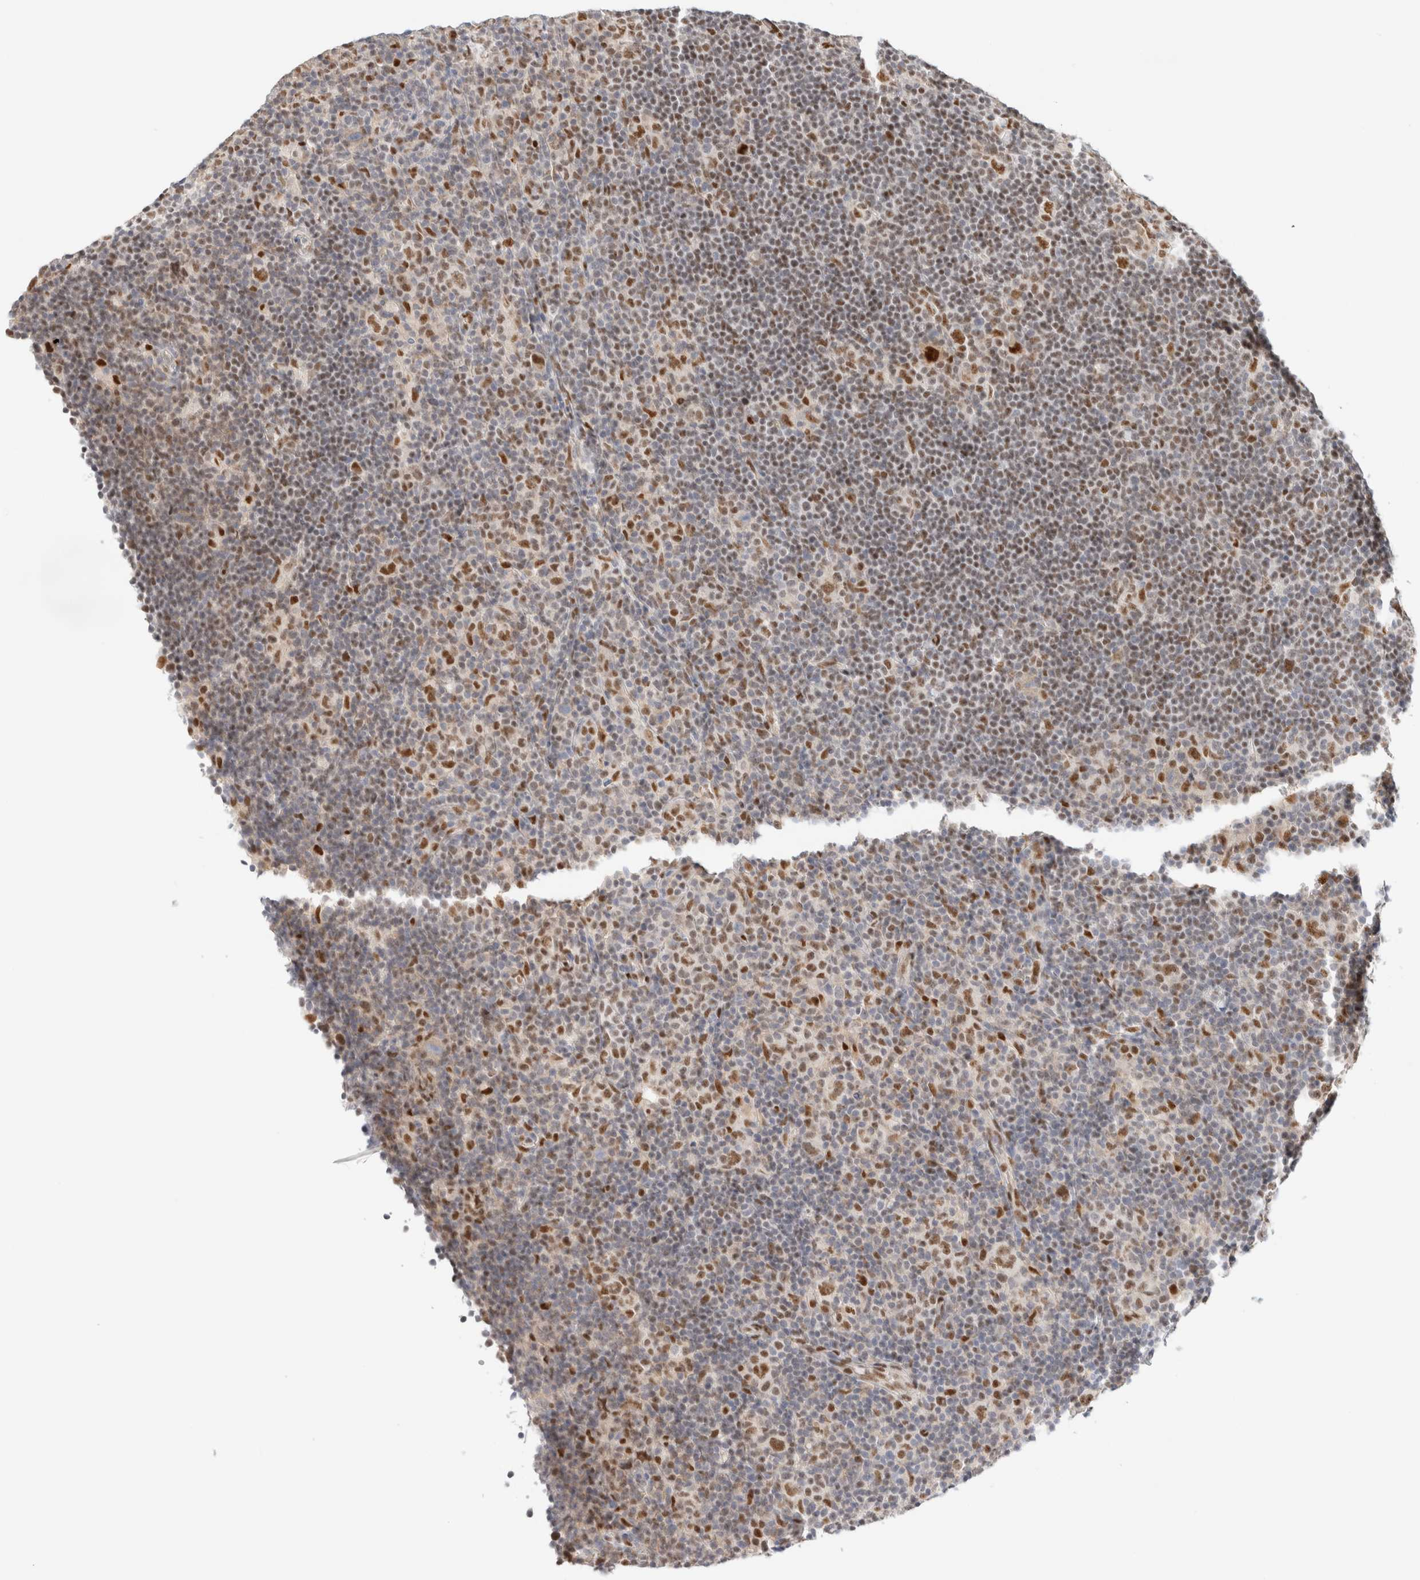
{"staining": {"intensity": "moderate", "quantity": ">75%", "location": "nuclear"}, "tissue": "lymphoma", "cell_type": "Tumor cells", "image_type": "cancer", "snomed": [{"axis": "morphology", "description": "Hodgkin's disease, NOS"}, {"axis": "topography", "description": "Lymph node"}], "caption": "This photomicrograph shows immunohistochemistry (IHC) staining of human lymphoma, with medium moderate nuclear expression in approximately >75% of tumor cells.", "gene": "ZNF768", "patient": {"sex": "female", "age": 57}}